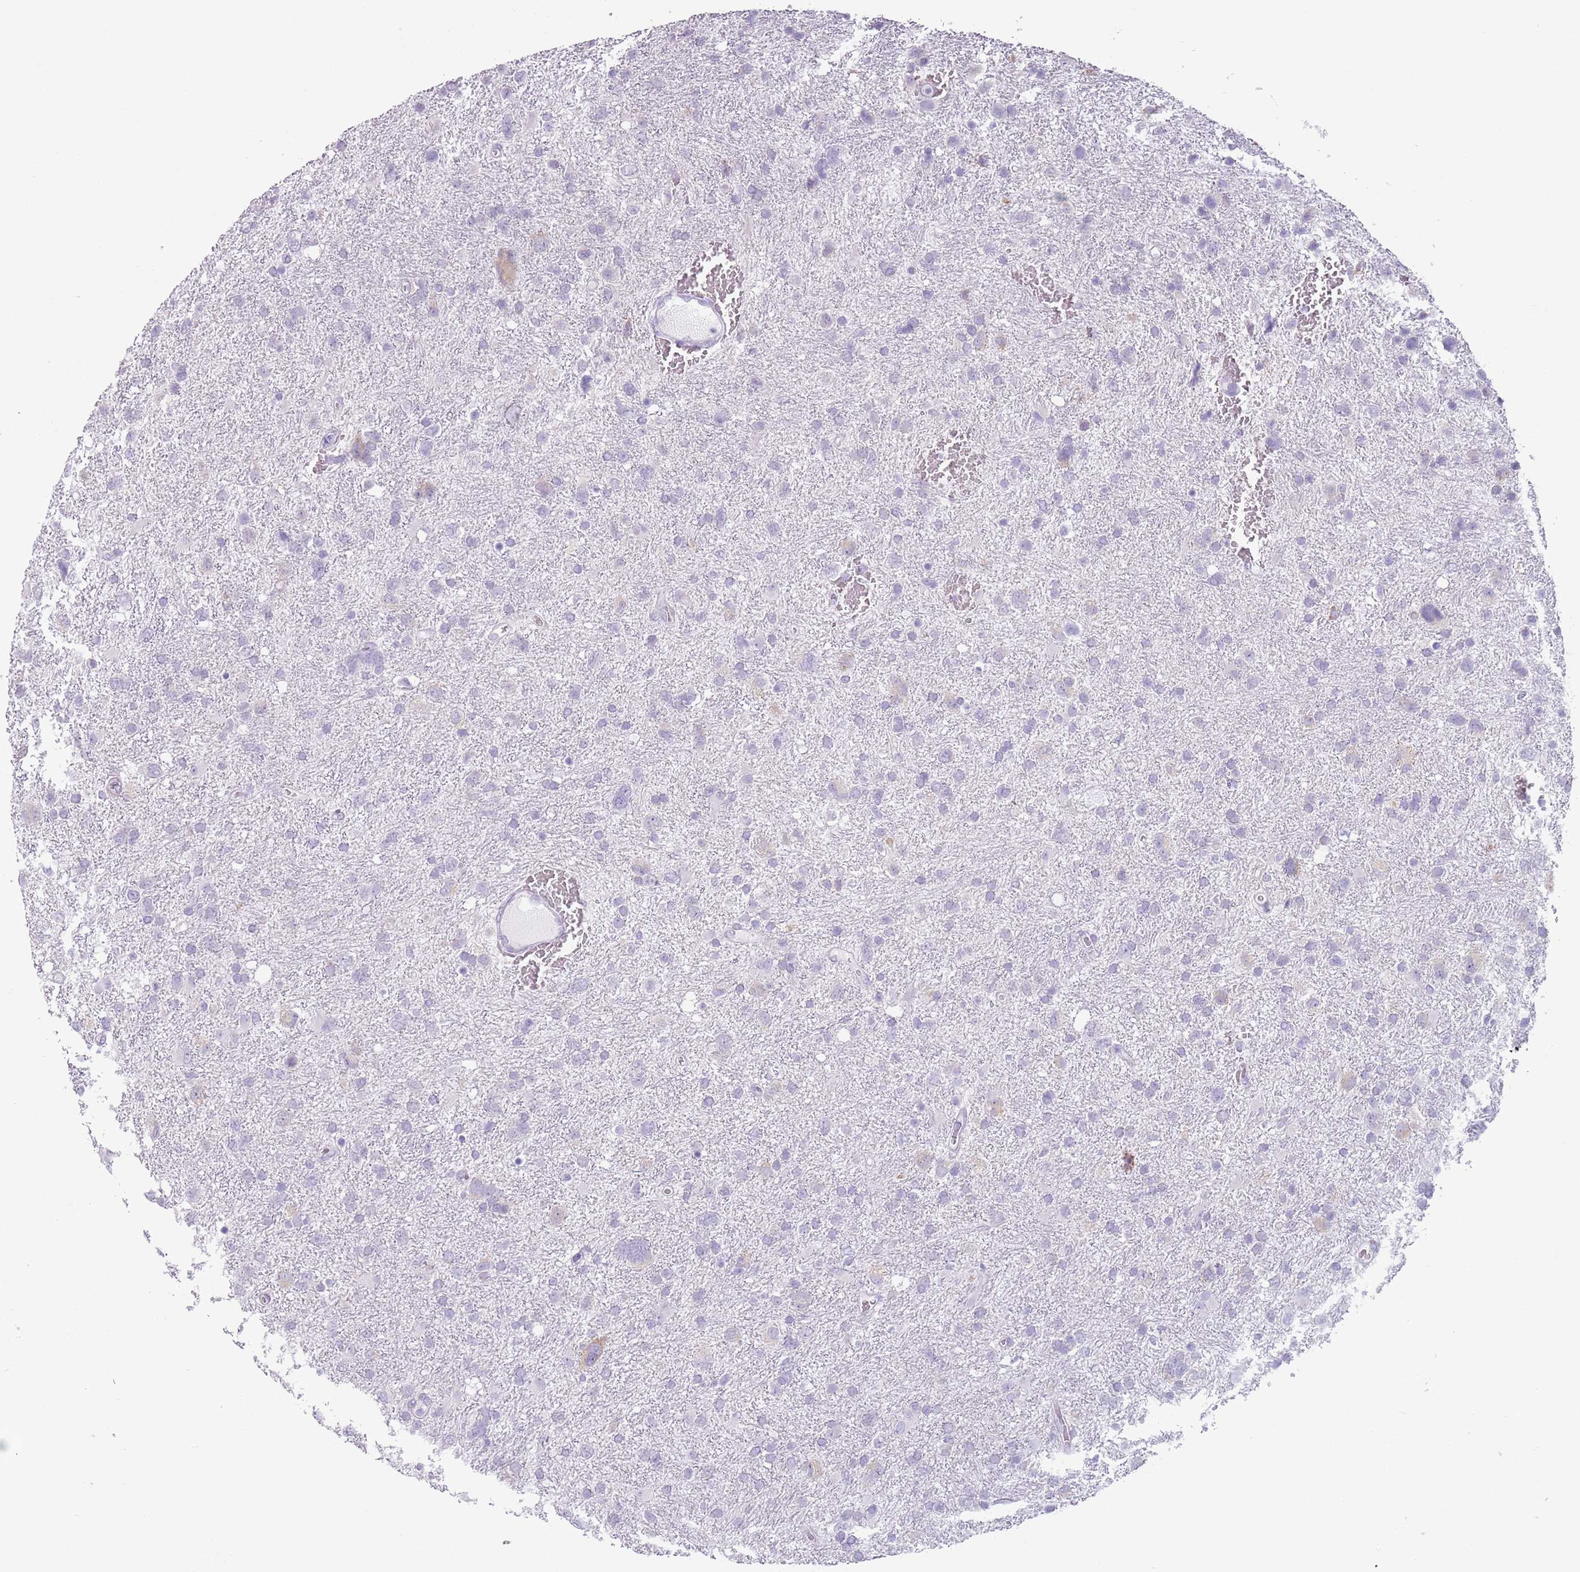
{"staining": {"intensity": "negative", "quantity": "none", "location": "none"}, "tissue": "glioma", "cell_type": "Tumor cells", "image_type": "cancer", "snomed": [{"axis": "morphology", "description": "Glioma, malignant, High grade"}, {"axis": "topography", "description": "Brain"}], "caption": "There is no significant positivity in tumor cells of malignant glioma (high-grade).", "gene": "HYOU1", "patient": {"sex": "male", "age": 61}}